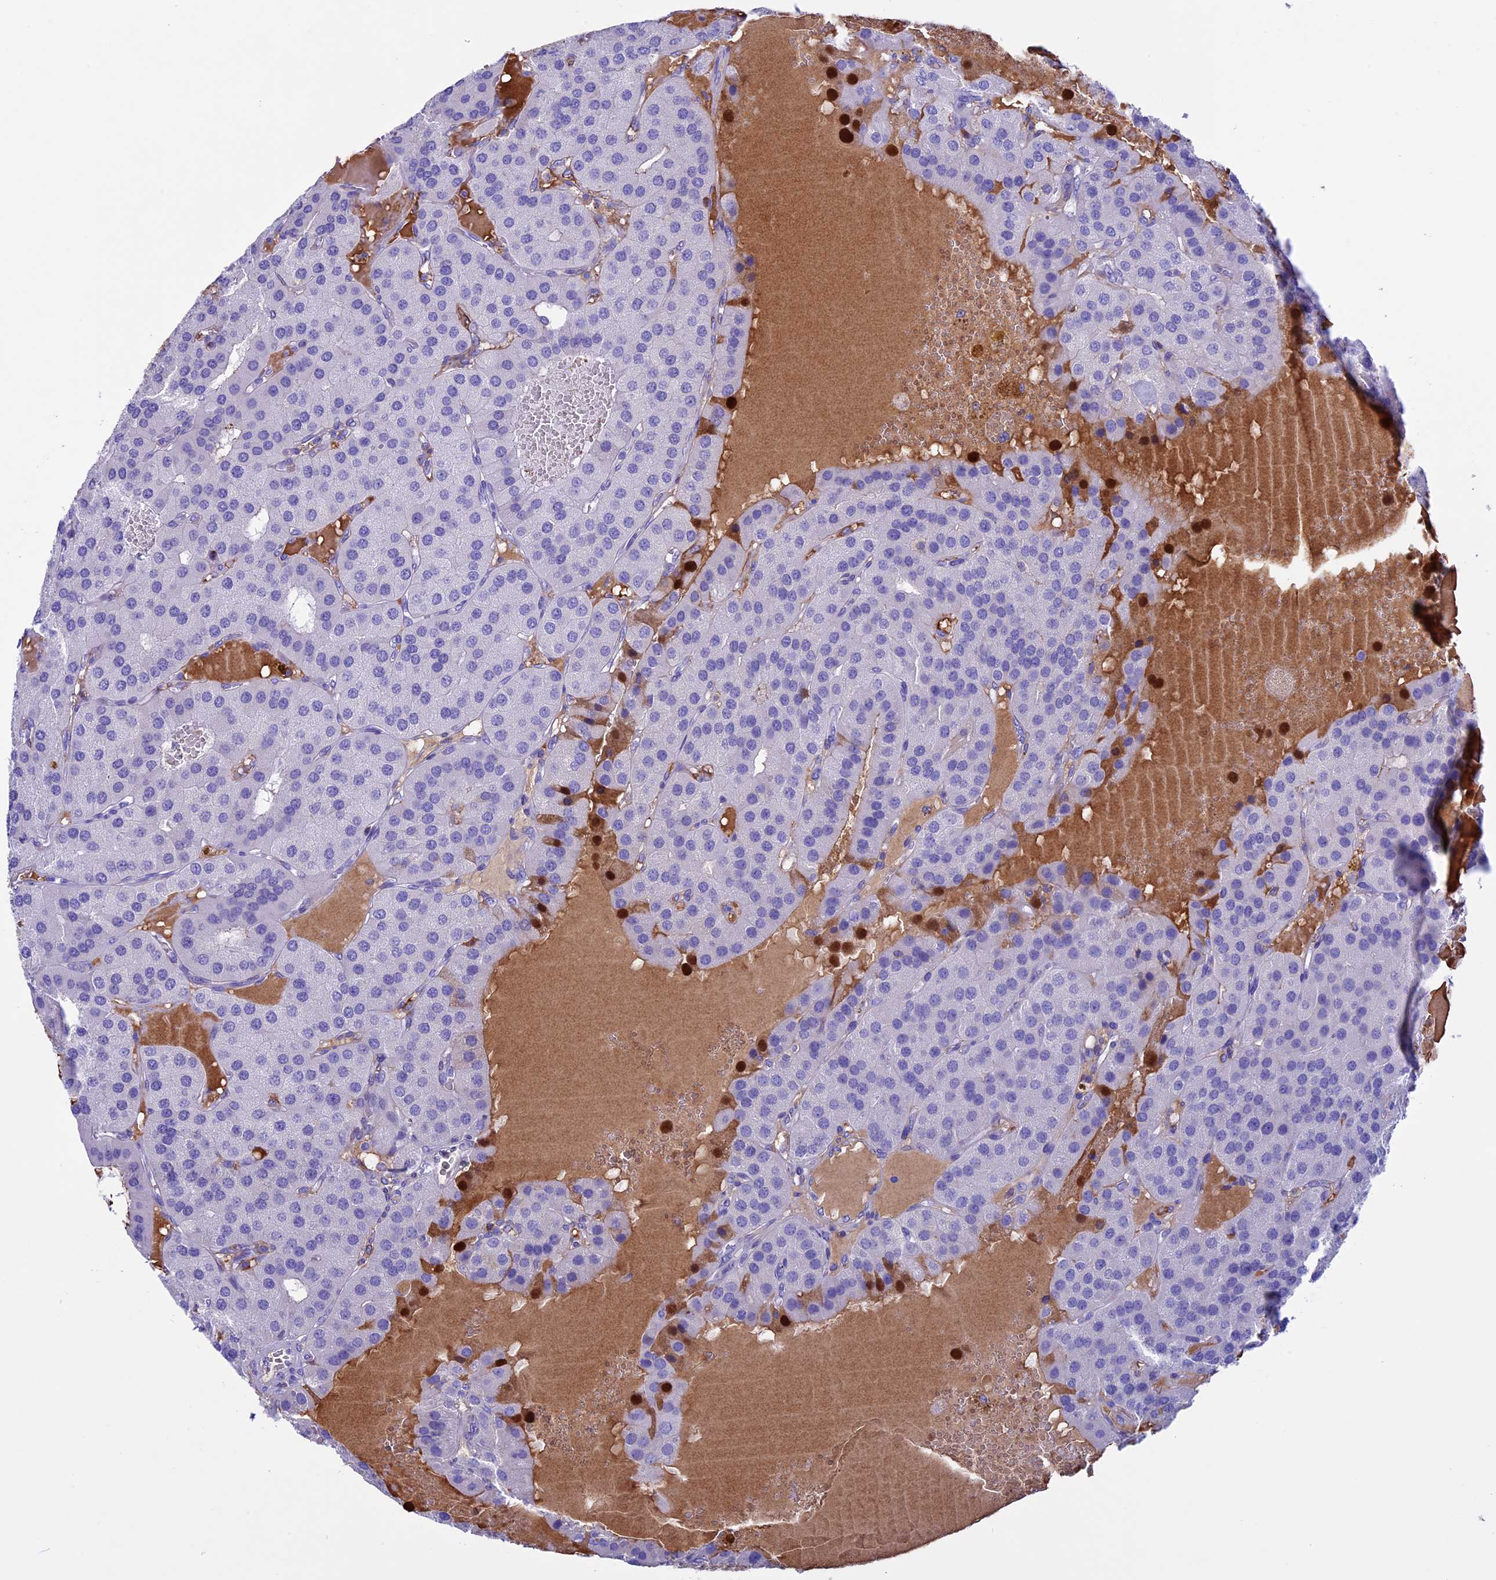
{"staining": {"intensity": "negative", "quantity": "none", "location": "none"}, "tissue": "parathyroid gland", "cell_type": "Glandular cells", "image_type": "normal", "snomed": [{"axis": "morphology", "description": "Normal tissue, NOS"}, {"axis": "morphology", "description": "Adenoma, NOS"}, {"axis": "topography", "description": "Parathyroid gland"}], "caption": "This histopathology image is of unremarkable parathyroid gland stained with IHC to label a protein in brown with the nuclei are counter-stained blue. There is no staining in glandular cells.", "gene": "IGSF6", "patient": {"sex": "female", "age": 86}}